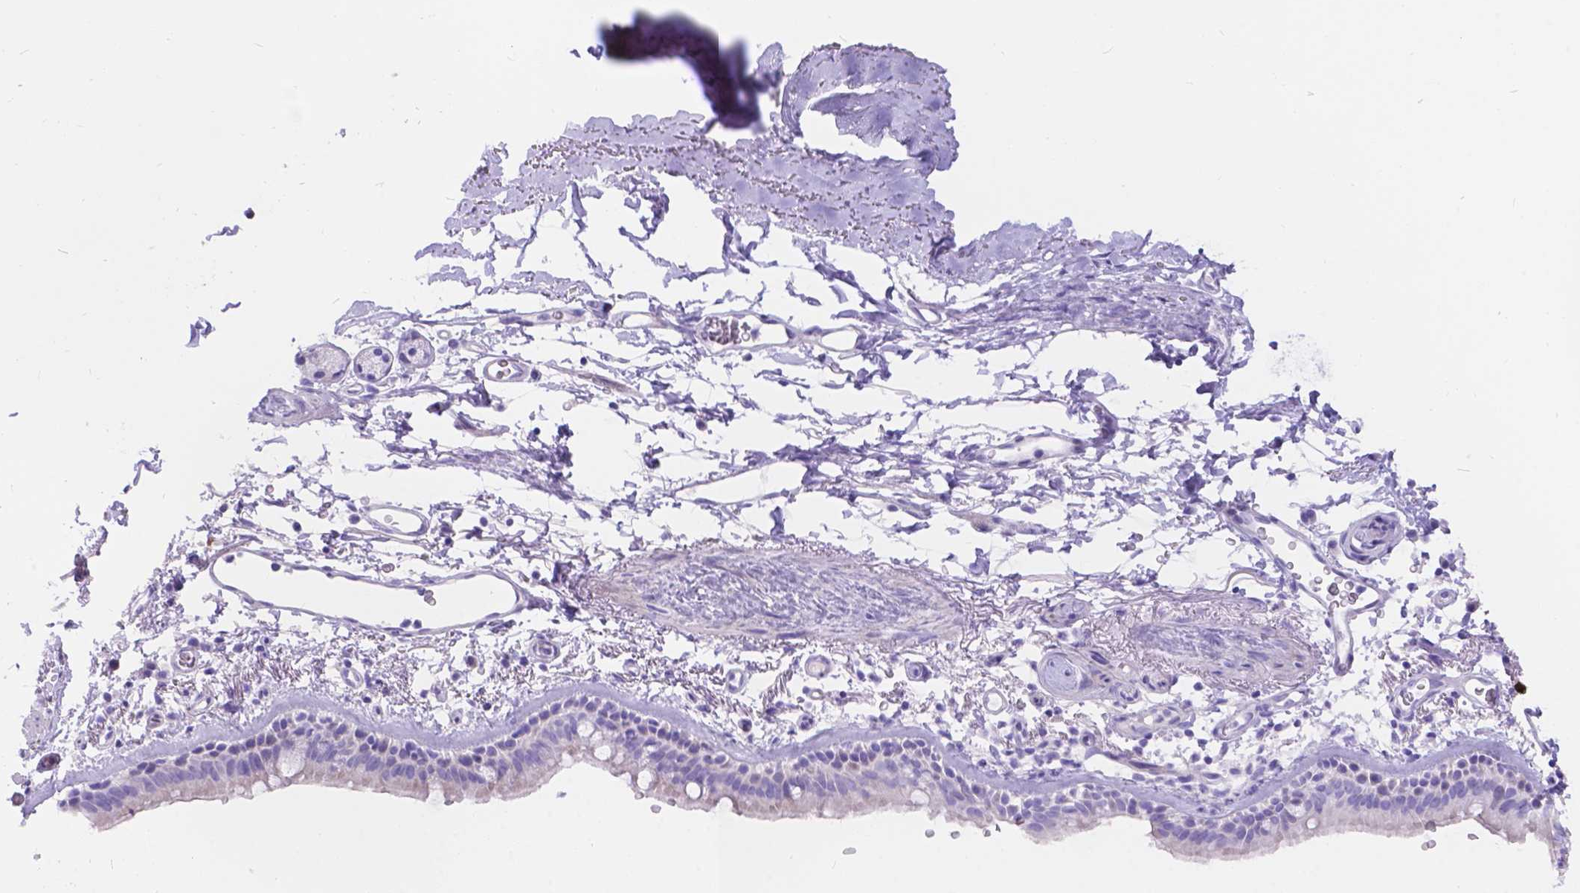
{"staining": {"intensity": "negative", "quantity": "none", "location": "none"}, "tissue": "bronchus", "cell_type": "Respiratory epithelial cells", "image_type": "normal", "snomed": [{"axis": "morphology", "description": "Normal tissue, NOS"}, {"axis": "topography", "description": "Lymph node"}, {"axis": "topography", "description": "Bronchus"}], "caption": "IHC image of unremarkable bronchus: bronchus stained with DAB (3,3'-diaminobenzidine) reveals no significant protein positivity in respiratory epithelial cells.", "gene": "KLHL10", "patient": {"sex": "female", "age": 70}}